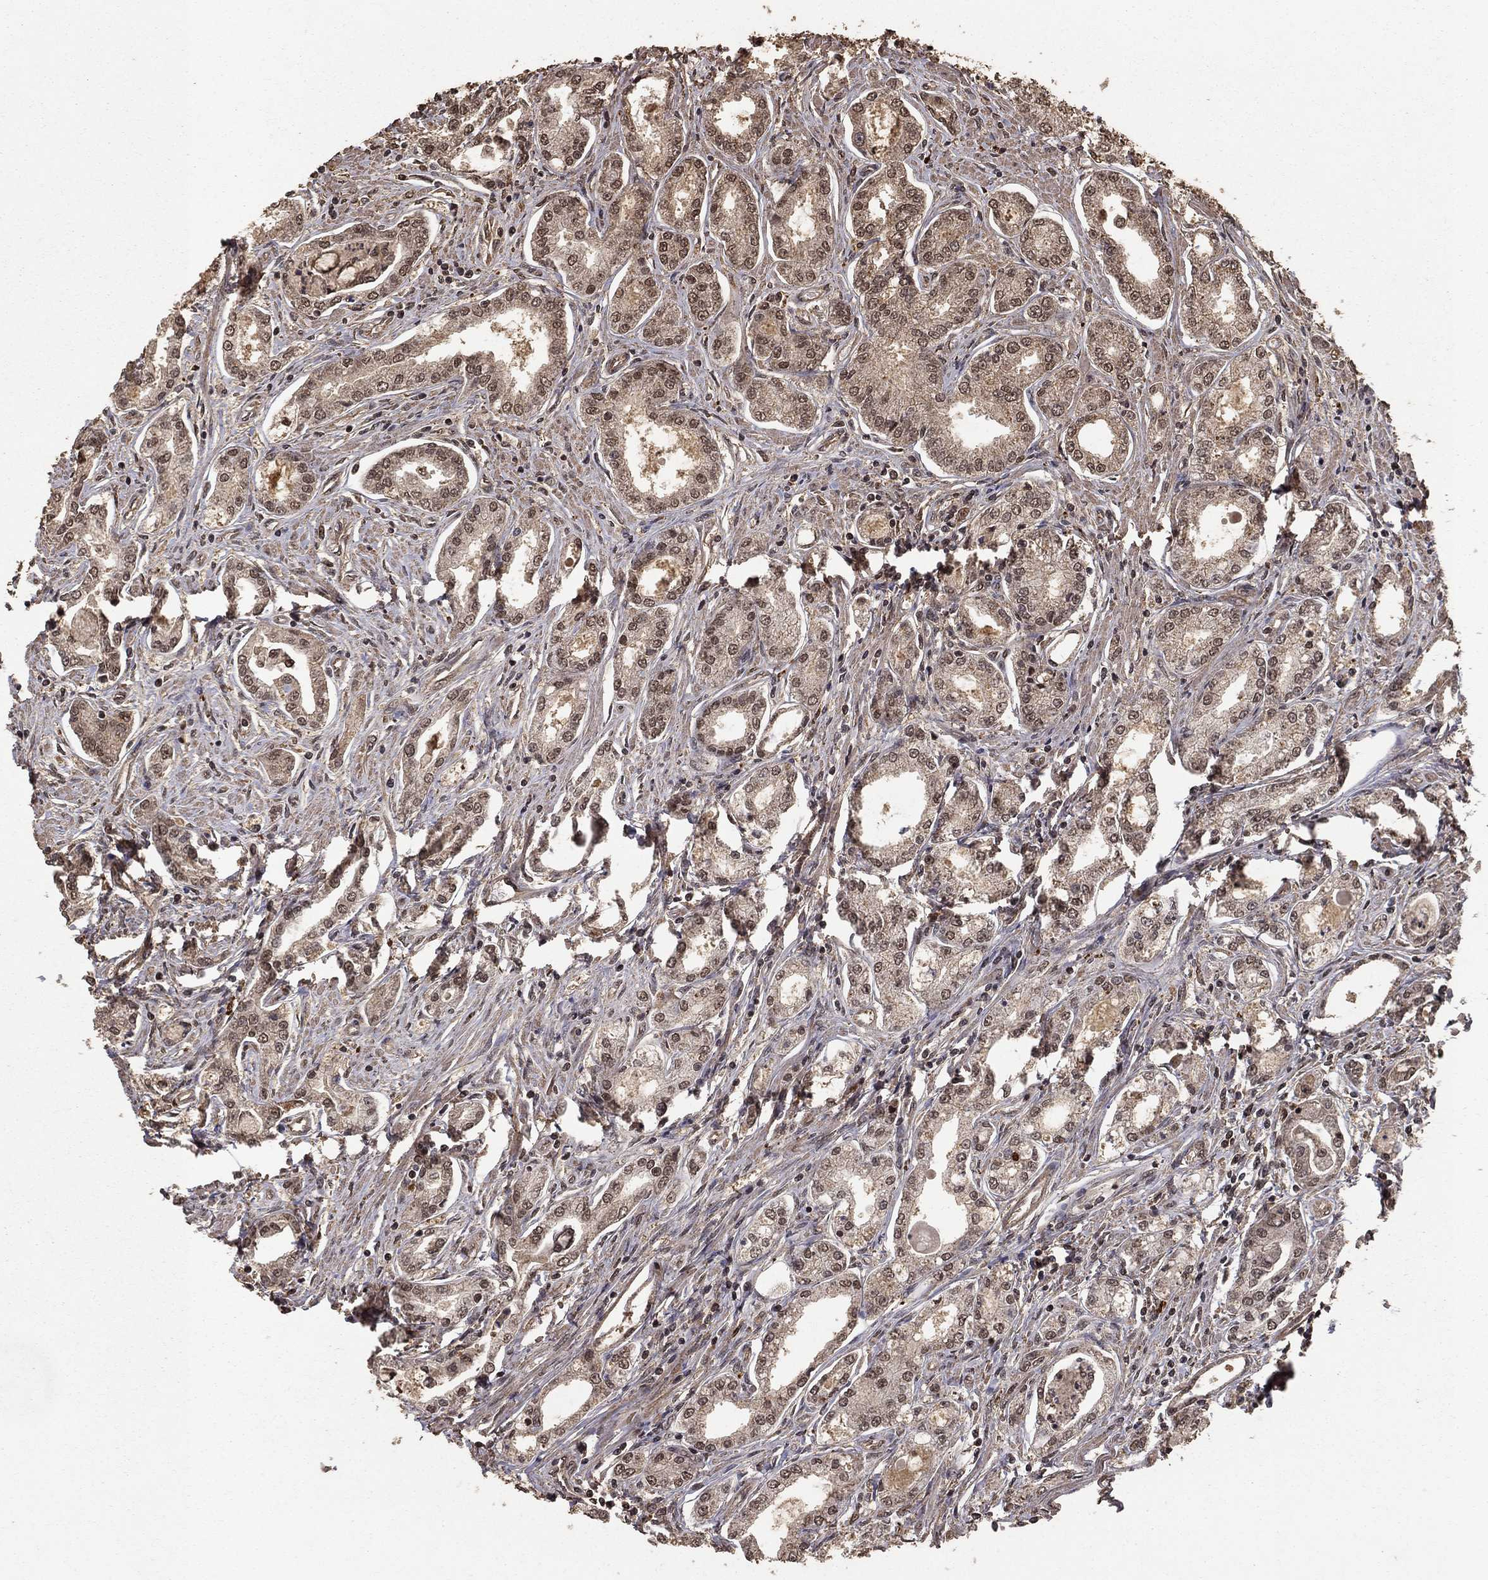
{"staining": {"intensity": "moderate", "quantity": ">75%", "location": "cytoplasmic/membranous"}, "tissue": "prostate cancer", "cell_type": "Tumor cells", "image_type": "cancer", "snomed": [{"axis": "morphology", "description": "Adenocarcinoma, NOS"}, {"axis": "morphology", "description": "Adenocarcinoma, High grade"}, {"axis": "topography", "description": "Prostate"}], "caption": "Protein staining by IHC shows moderate cytoplasmic/membranous staining in approximately >75% of tumor cells in prostate cancer. (DAB = brown stain, brightfield microscopy at high magnification).", "gene": "PRDM1", "patient": {"sex": "male", "age": 70}}